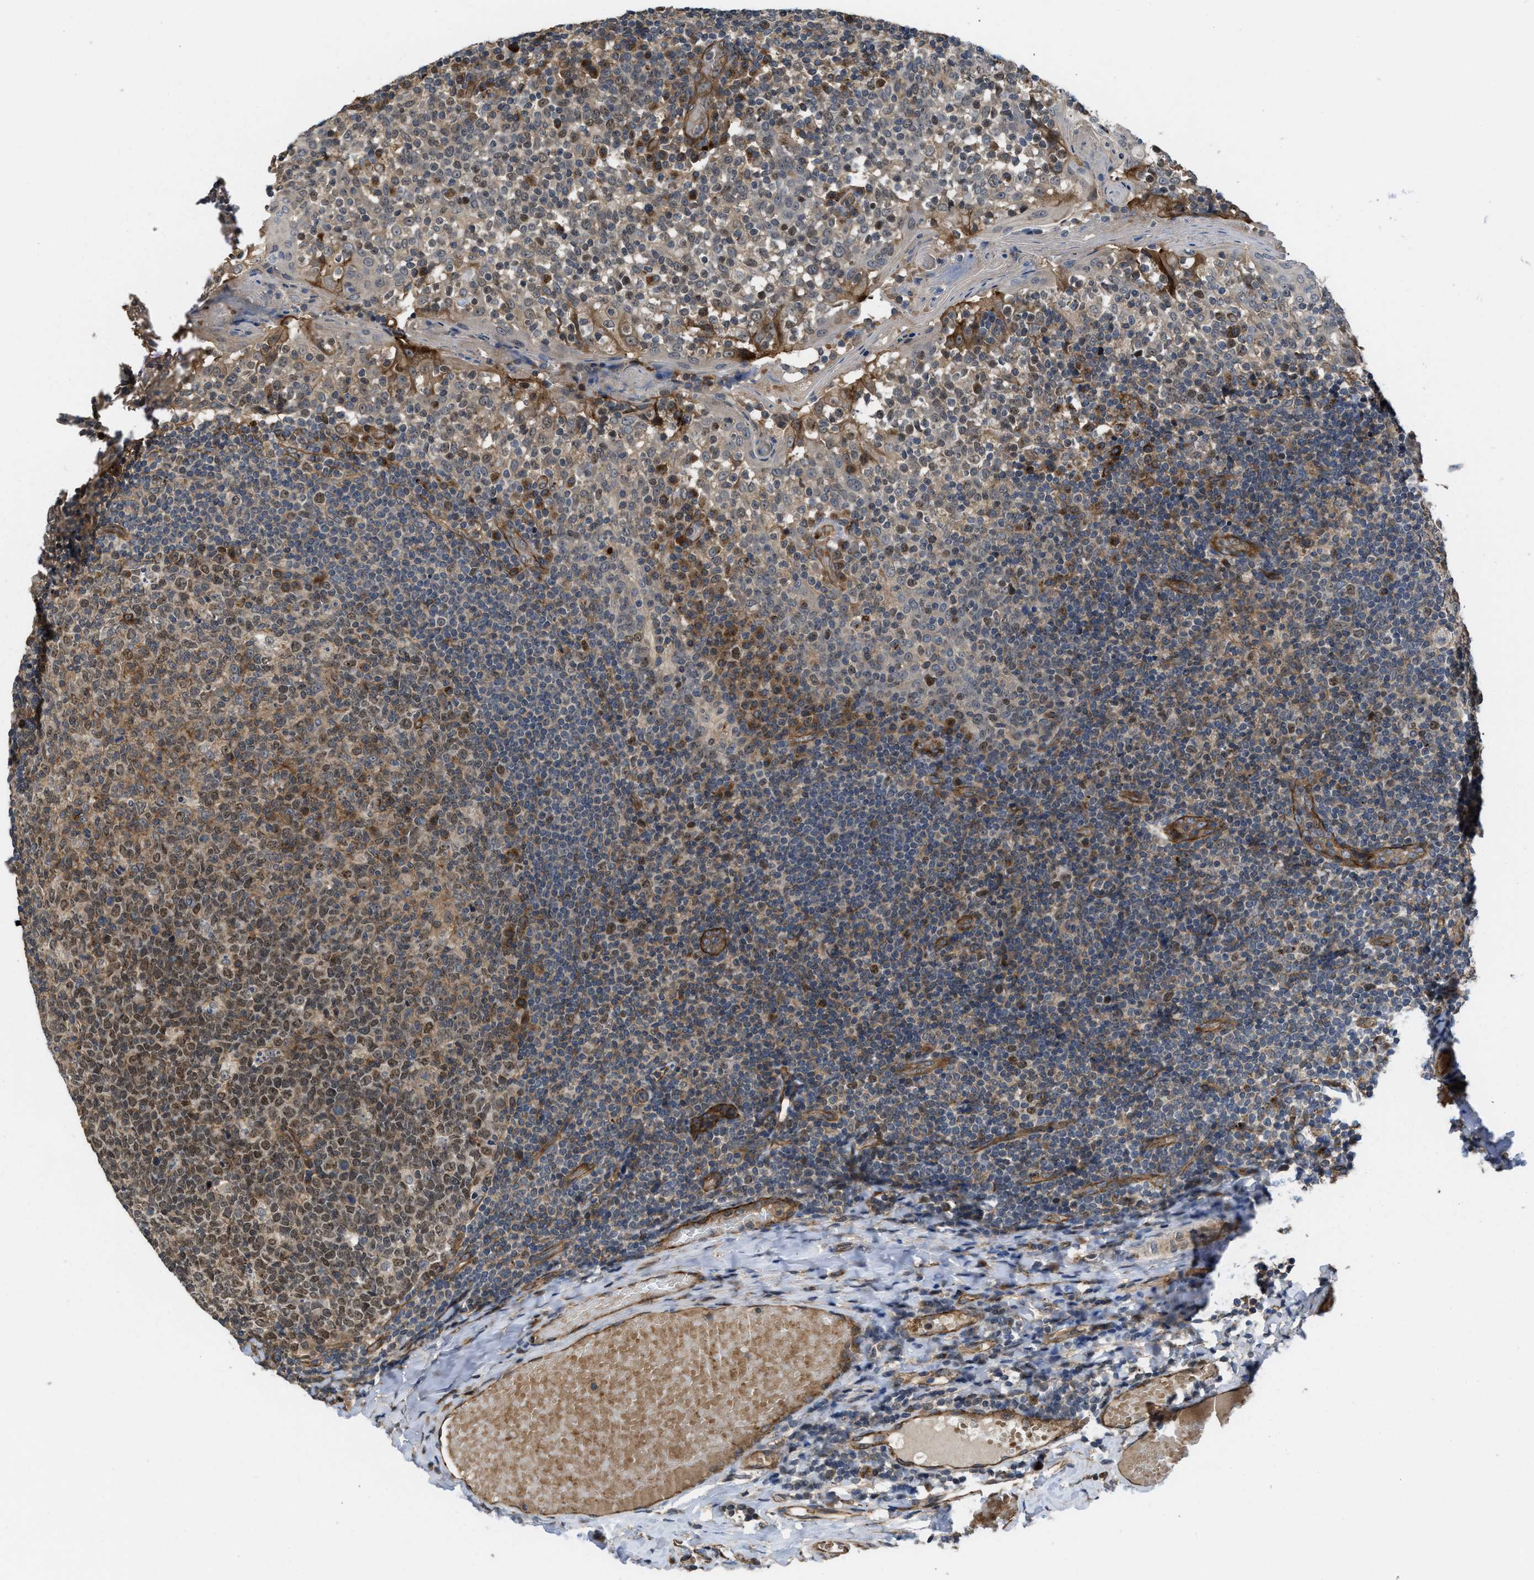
{"staining": {"intensity": "moderate", "quantity": ">75%", "location": "cytoplasmic/membranous,nuclear"}, "tissue": "tonsil", "cell_type": "Germinal center cells", "image_type": "normal", "snomed": [{"axis": "morphology", "description": "Normal tissue, NOS"}, {"axis": "topography", "description": "Tonsil"}], "caption": "Protein staining of unremarkable tonsil shows moderate cytoplasmic/membranous,nuclear staining in approximately >75% of germinal center cells.", "gene": "GPATCH2L", "patient": {"sex": "female", "age": 19}}